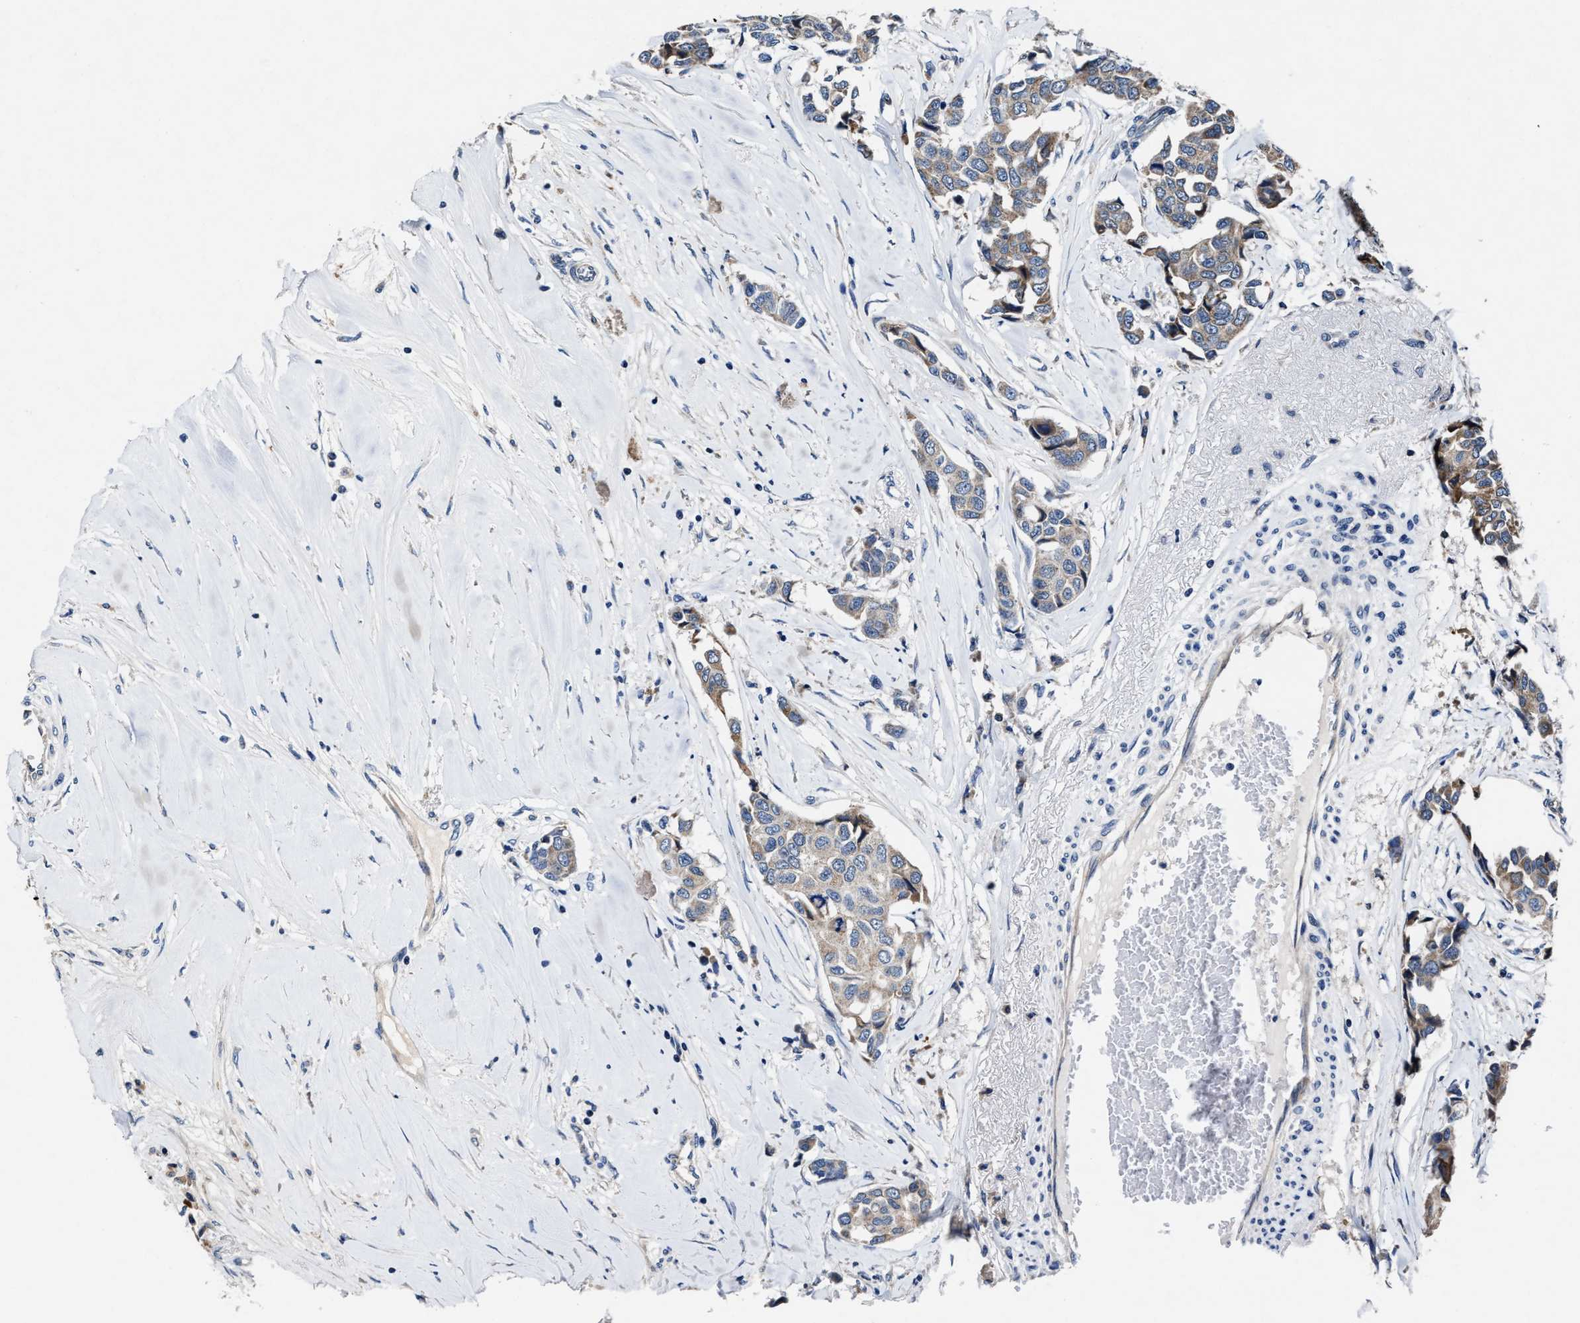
{"staining": {"intensity": "weak", "quantity": "<25%", "location": "cytoplasmic/membranous"}, "tissue": "breast cancer", "cell_type": "Tumor cells", "image_type": "cancer", "snomed": [{"axis": "morphology", "description": "Duct carcinoma"}, {"axis": "topography", "description": "Breast"}], "caption": "The photomicrograph exhibits no staining of tumor cells in breast cancer (invasive ductal carcinoma).", "gene": "TMEM53", "patient": {"sex": "female", "age": 80}}